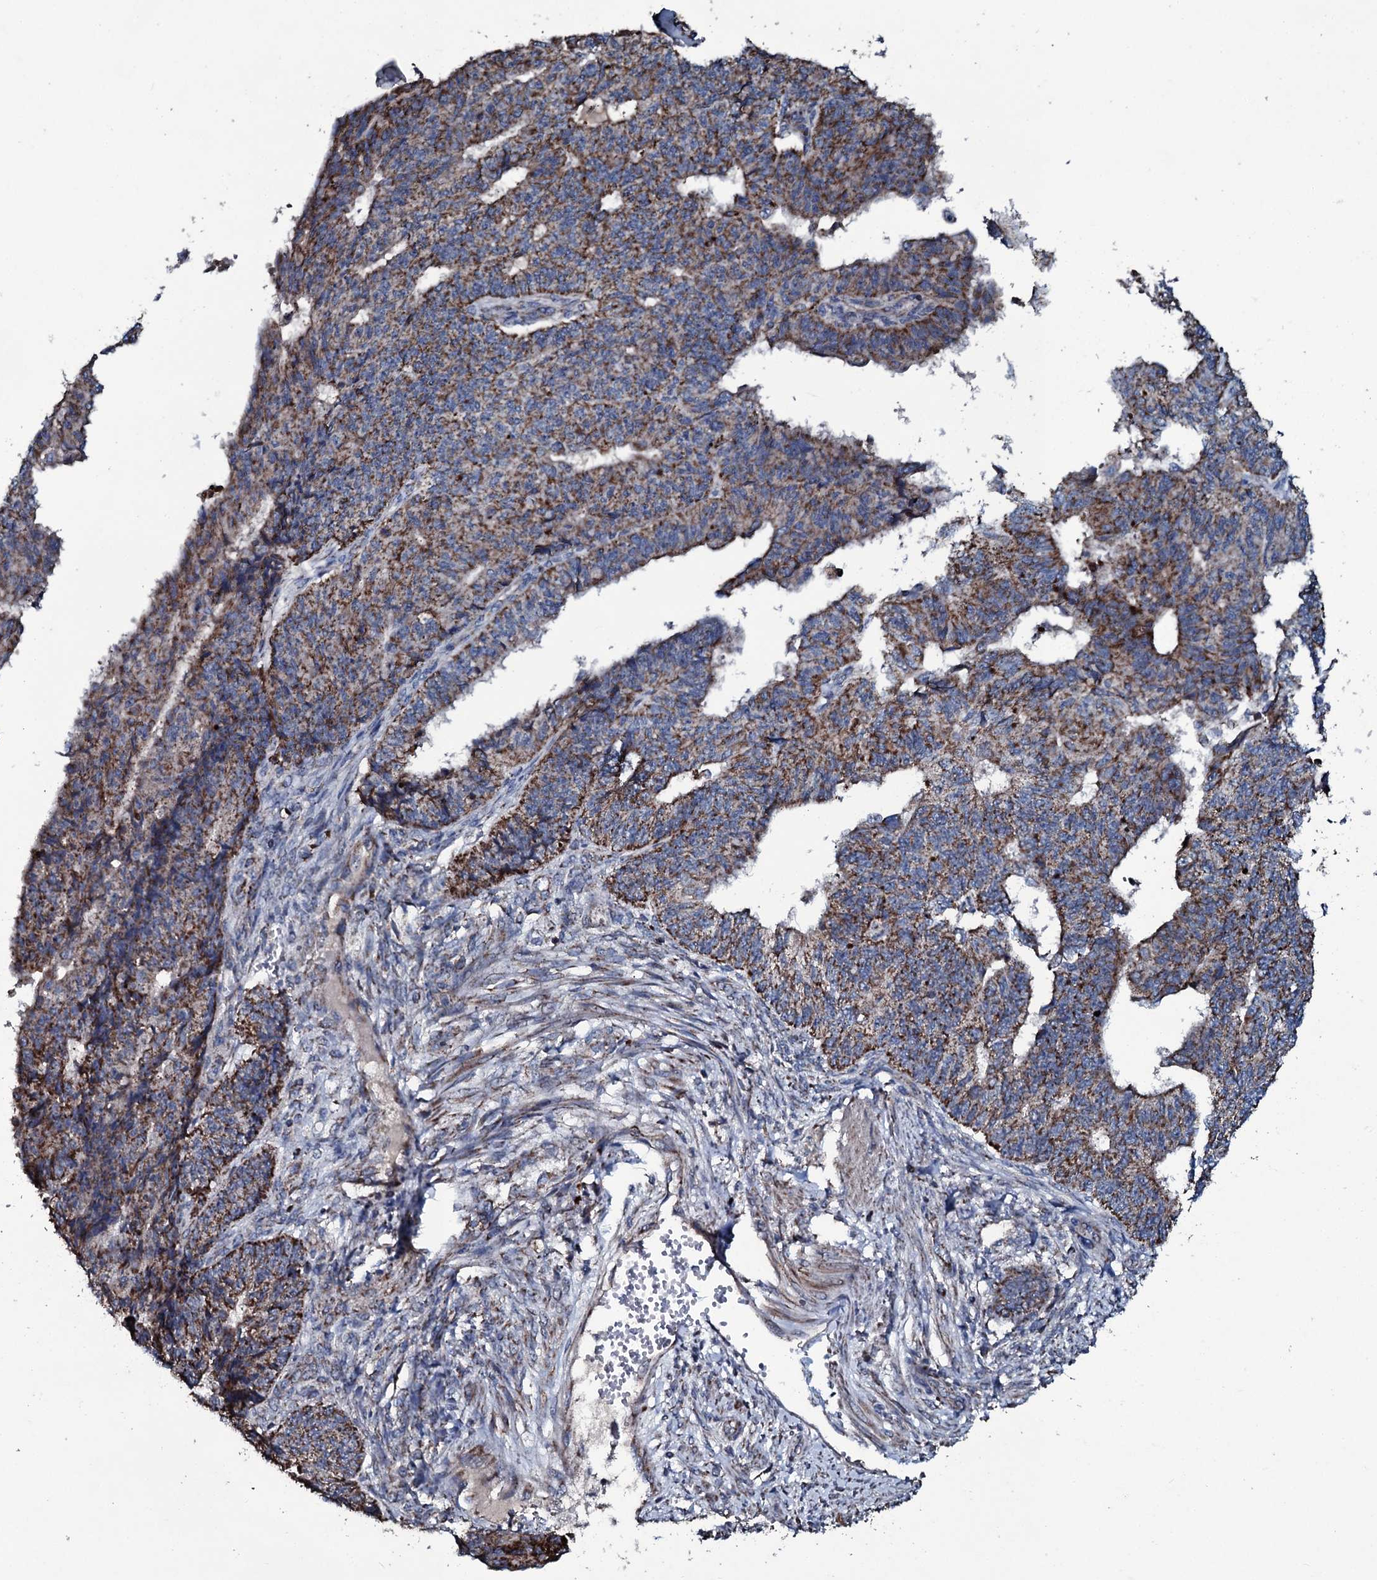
{"staining": {"intensity": "moderate", "quantity": ">75%", "location": "cytoplasmic/membranous"}, "tissue": "endometrial cancer", "cell_type": "Tumor cells", "image_type": "cancer", "snomed": [{"axis": "morphology", "description": "Adenocarcinoma, NOS"}, {"axis": "topography", "description": "Endometrium"}], "caption": "Tumor cells display medium levels of moderate cytoplasmic/membranous staining in approximately >75% of cells in endometrial cancer.", "gene": "DYNC2I2", "patient": {"sex": "female", "age": 32}}